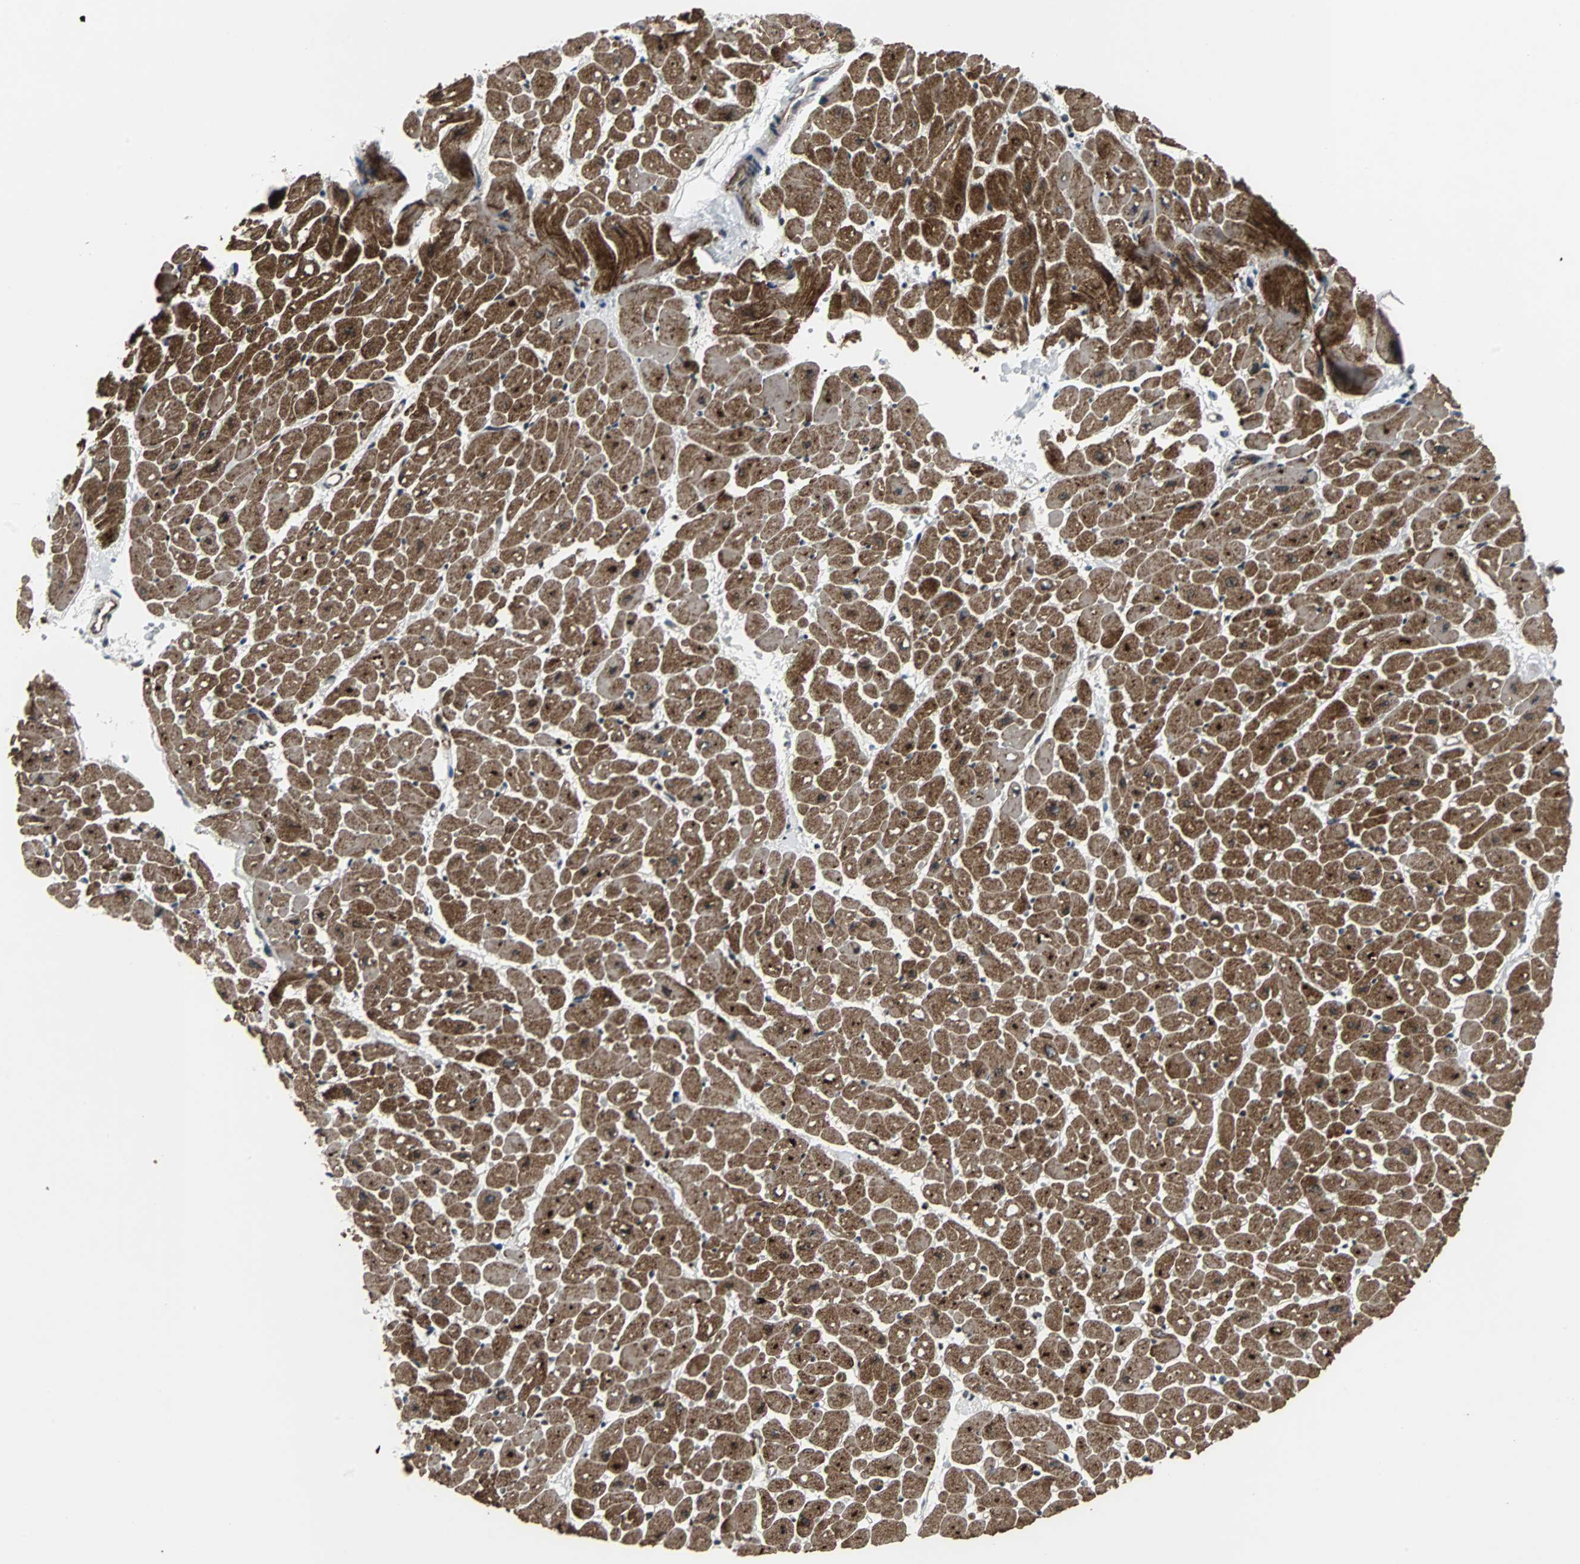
{"staining": {"intensity": "strong", "quantity": ">75%", "location": "cytoplasmic/membranous"}, "tissue": "heart muscle", "cell_type": "Cardiomyocytes", "image_type": "normal", "snomed": [{"axis": "morphology", "description": "Normal tissue, NOS"}, {"axis": "topography", "description": "Heart"}], "caption": "The histopathology image shows a brown stain indicating the presence of a protein in the cytoplasmic/membranous of cardiomyocytes in heart muscle. Ihc stains the protein of interest in brown and the nuclei are stained blue.", "gene": "LSR", "patient": {"sex": "male", "age": 45}}